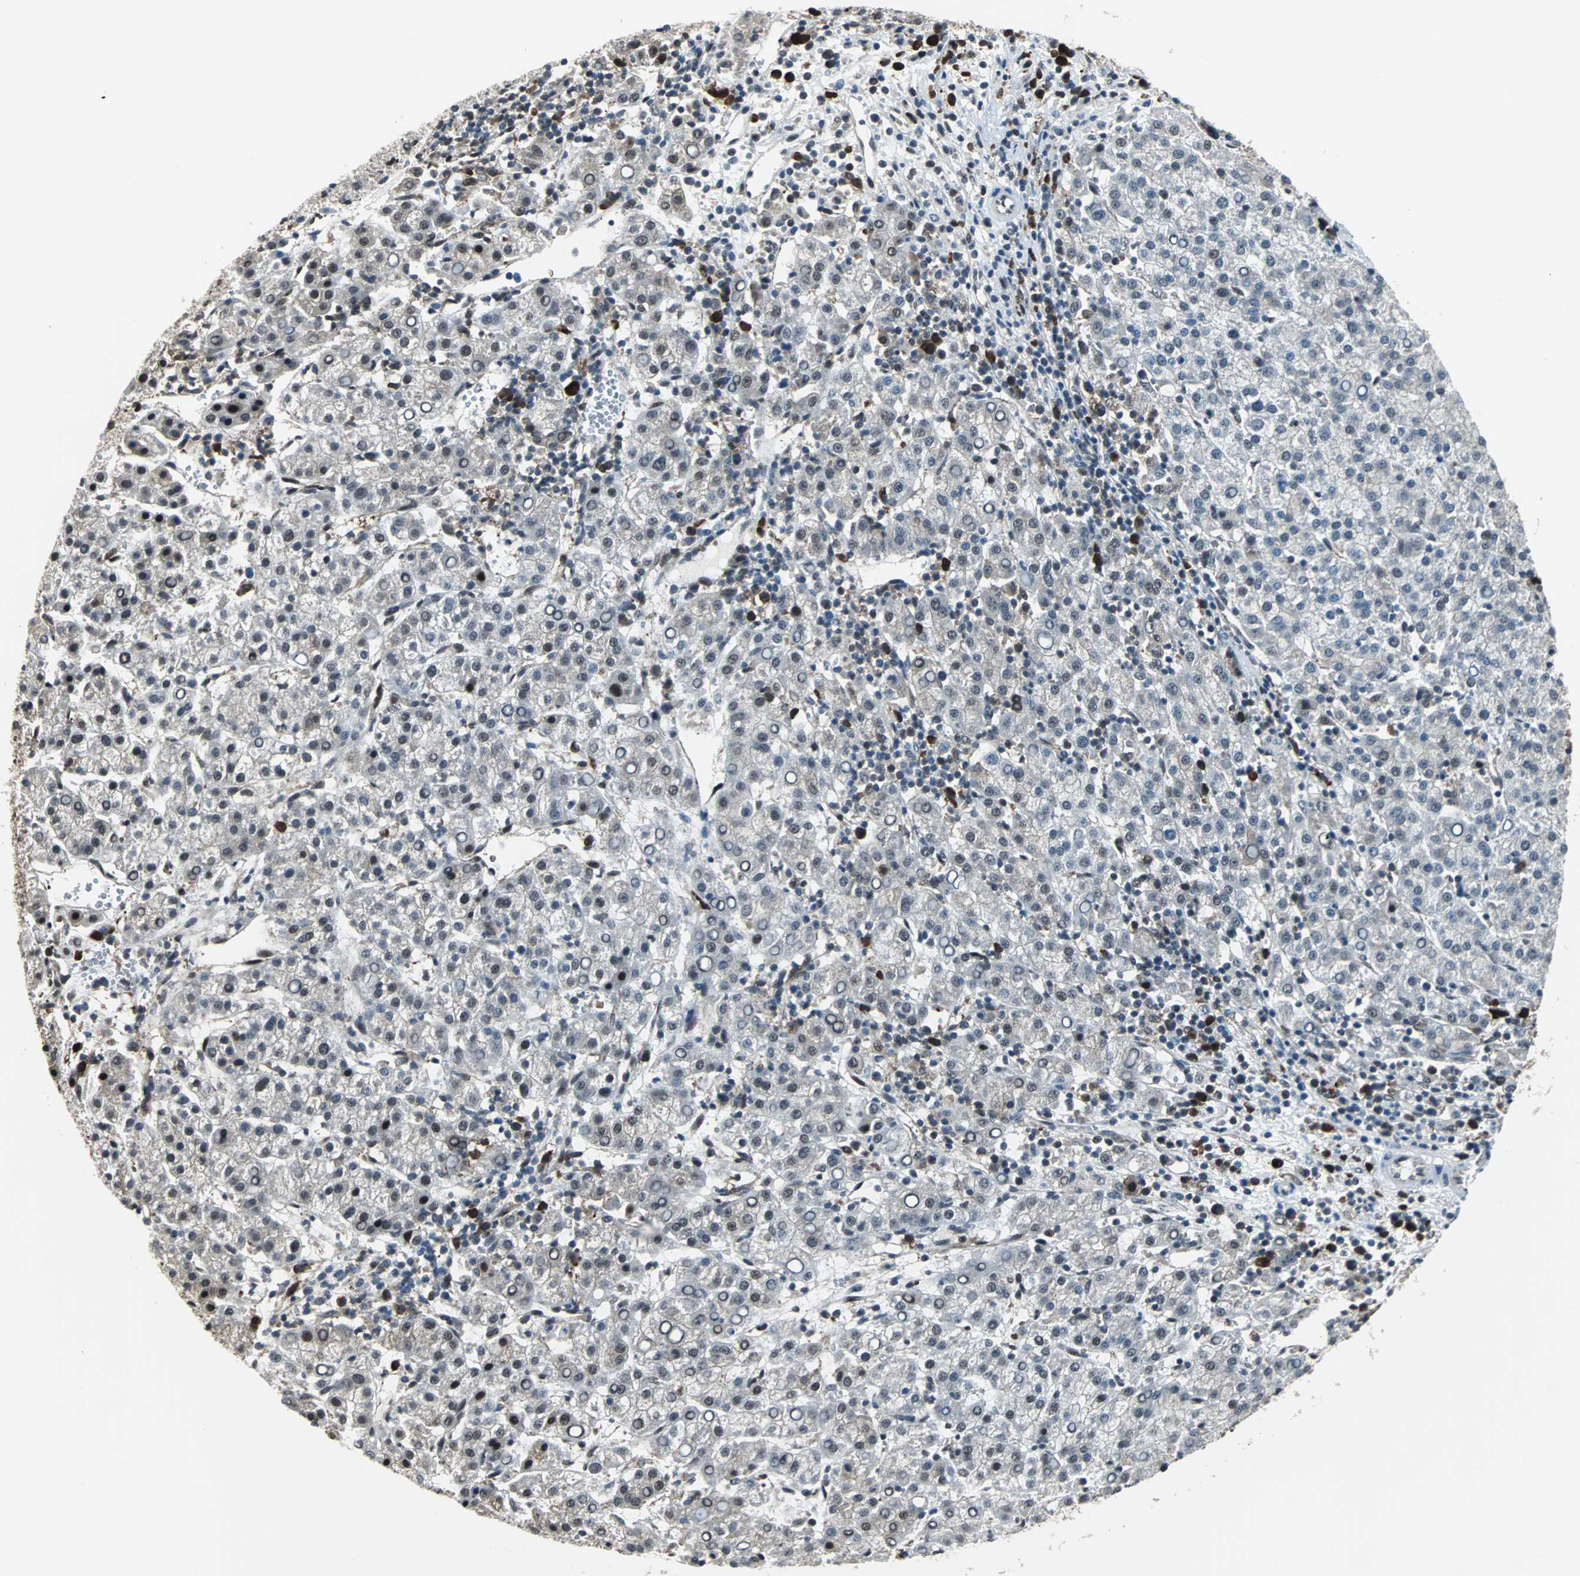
{"staining": {"intensity": "moderate", "quantity": "<25%", "location": "nuclear"}, "tissue": "liver cancer", "cell_type": "Tumor cells", "image_type": "cancer", "snomed": [{"axis": "morphology", "description": "Carcinoma, Hepatocellular, NOS"}, {"axis": "topography", "description": "Liver"}], "caption": "Protein staining of hepatocellular carcinoma (liver) tissue exhibits moderate nuclear staining in about <25% of tumor cells.", "gene": "VCP", "patient": {"sex": "female", "age": 58}}